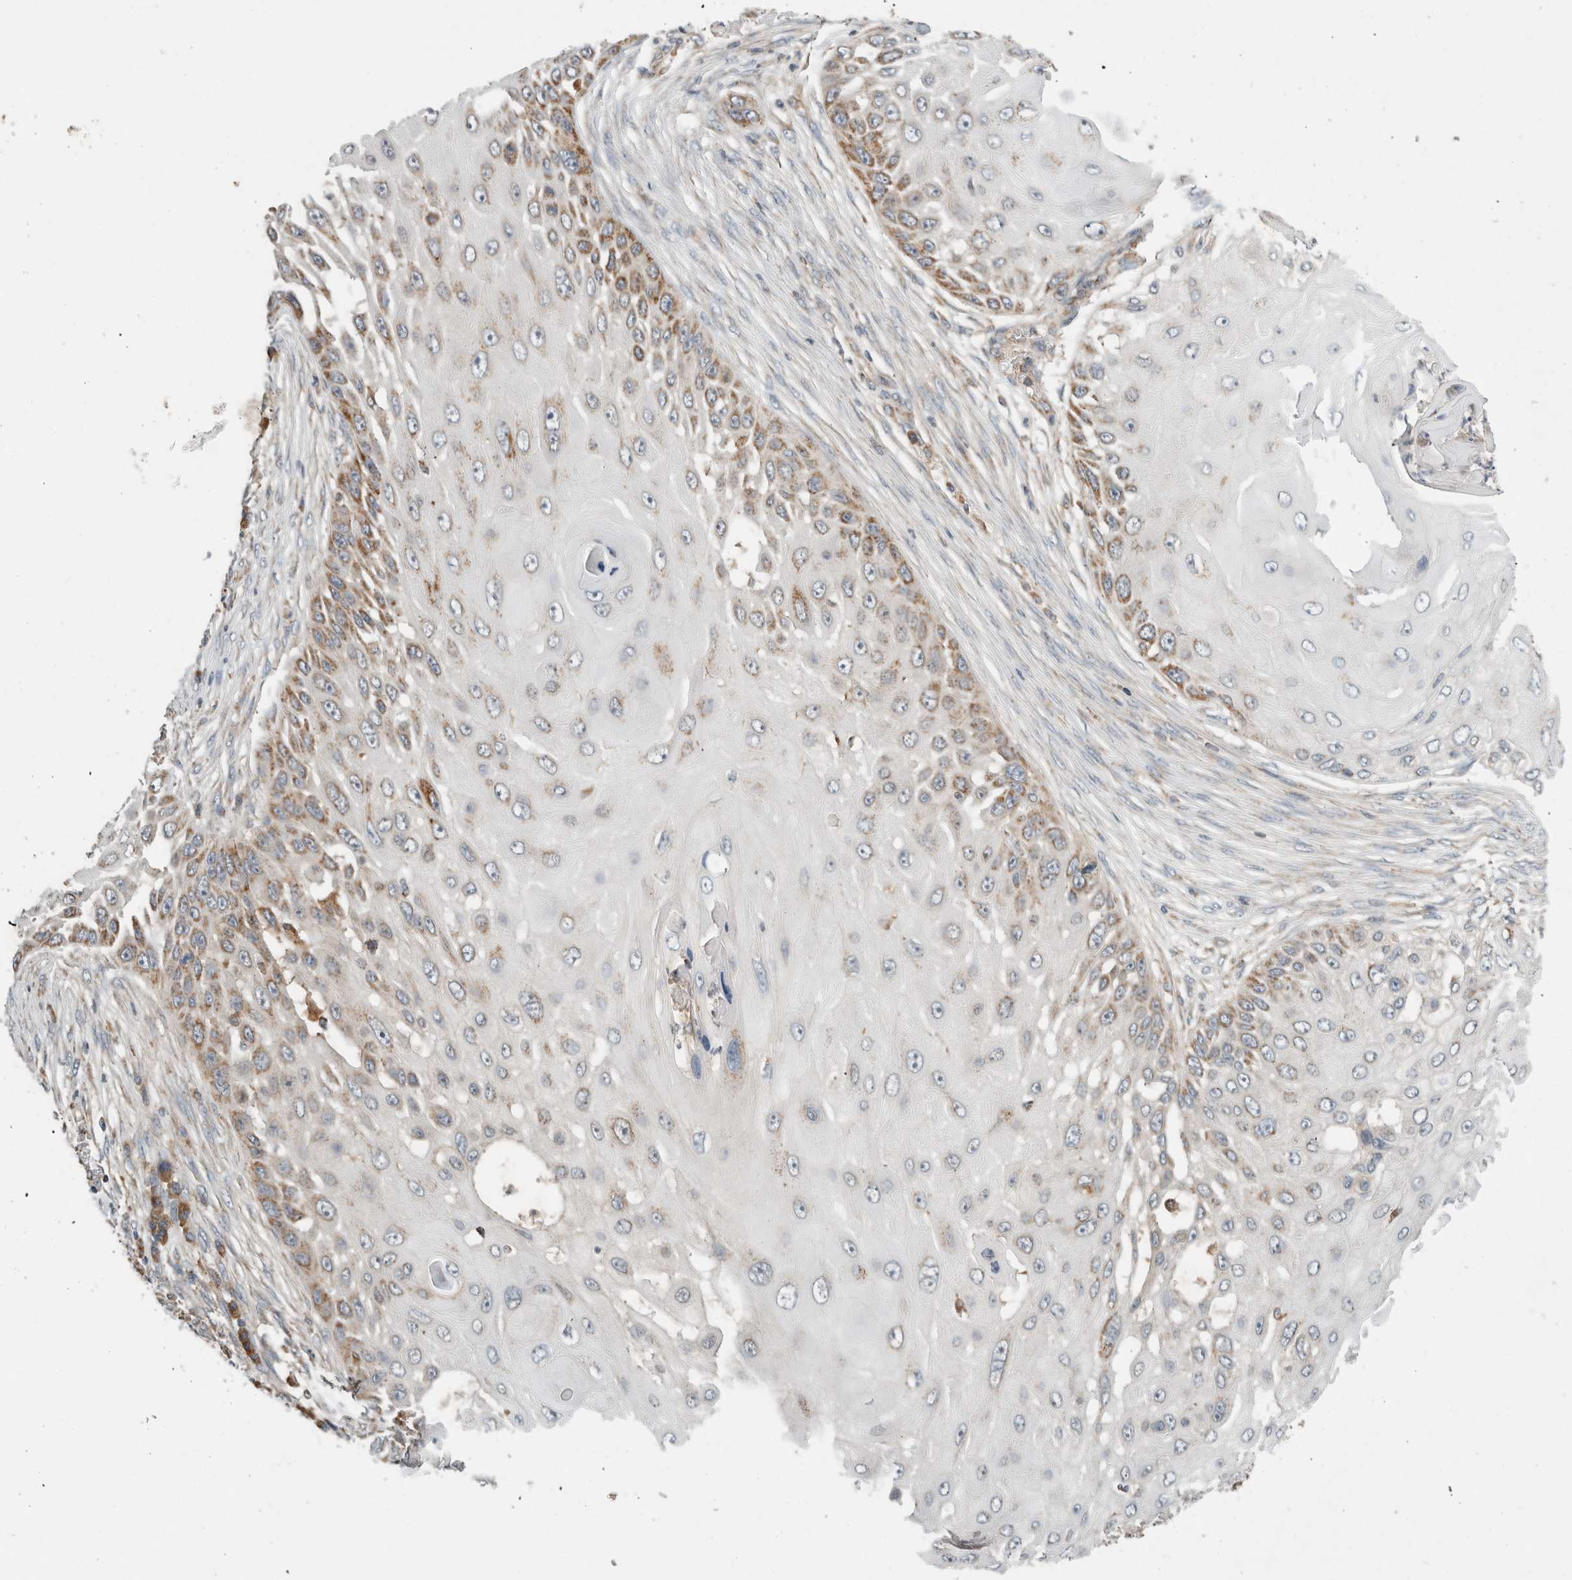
{"staining": {"intensity": "moderate", "quantity": "<25%", "location": "cytoplasmic/membranous"}, "tissue": "skin cancer", "cell_type": "Tumor cells", "image_type": "cancer", "snomed": [{"axis": "morphology", "description": "Squamous cell carcinoma, NOS"}, {"axis": "topography", "description": "Skin"}], "caption": "Skin cancer was stained to show a protein in brown. There is low levels of moderate cytoplasmic/membranous positivity in about <25% of tumor cells. The staining was performed using DAB, with brown indicating positive protein expression. Nuclei are stained blue with hematoxylin.", "gene": "AMPD1", "patient": {"sex": "female", "age": 44}}